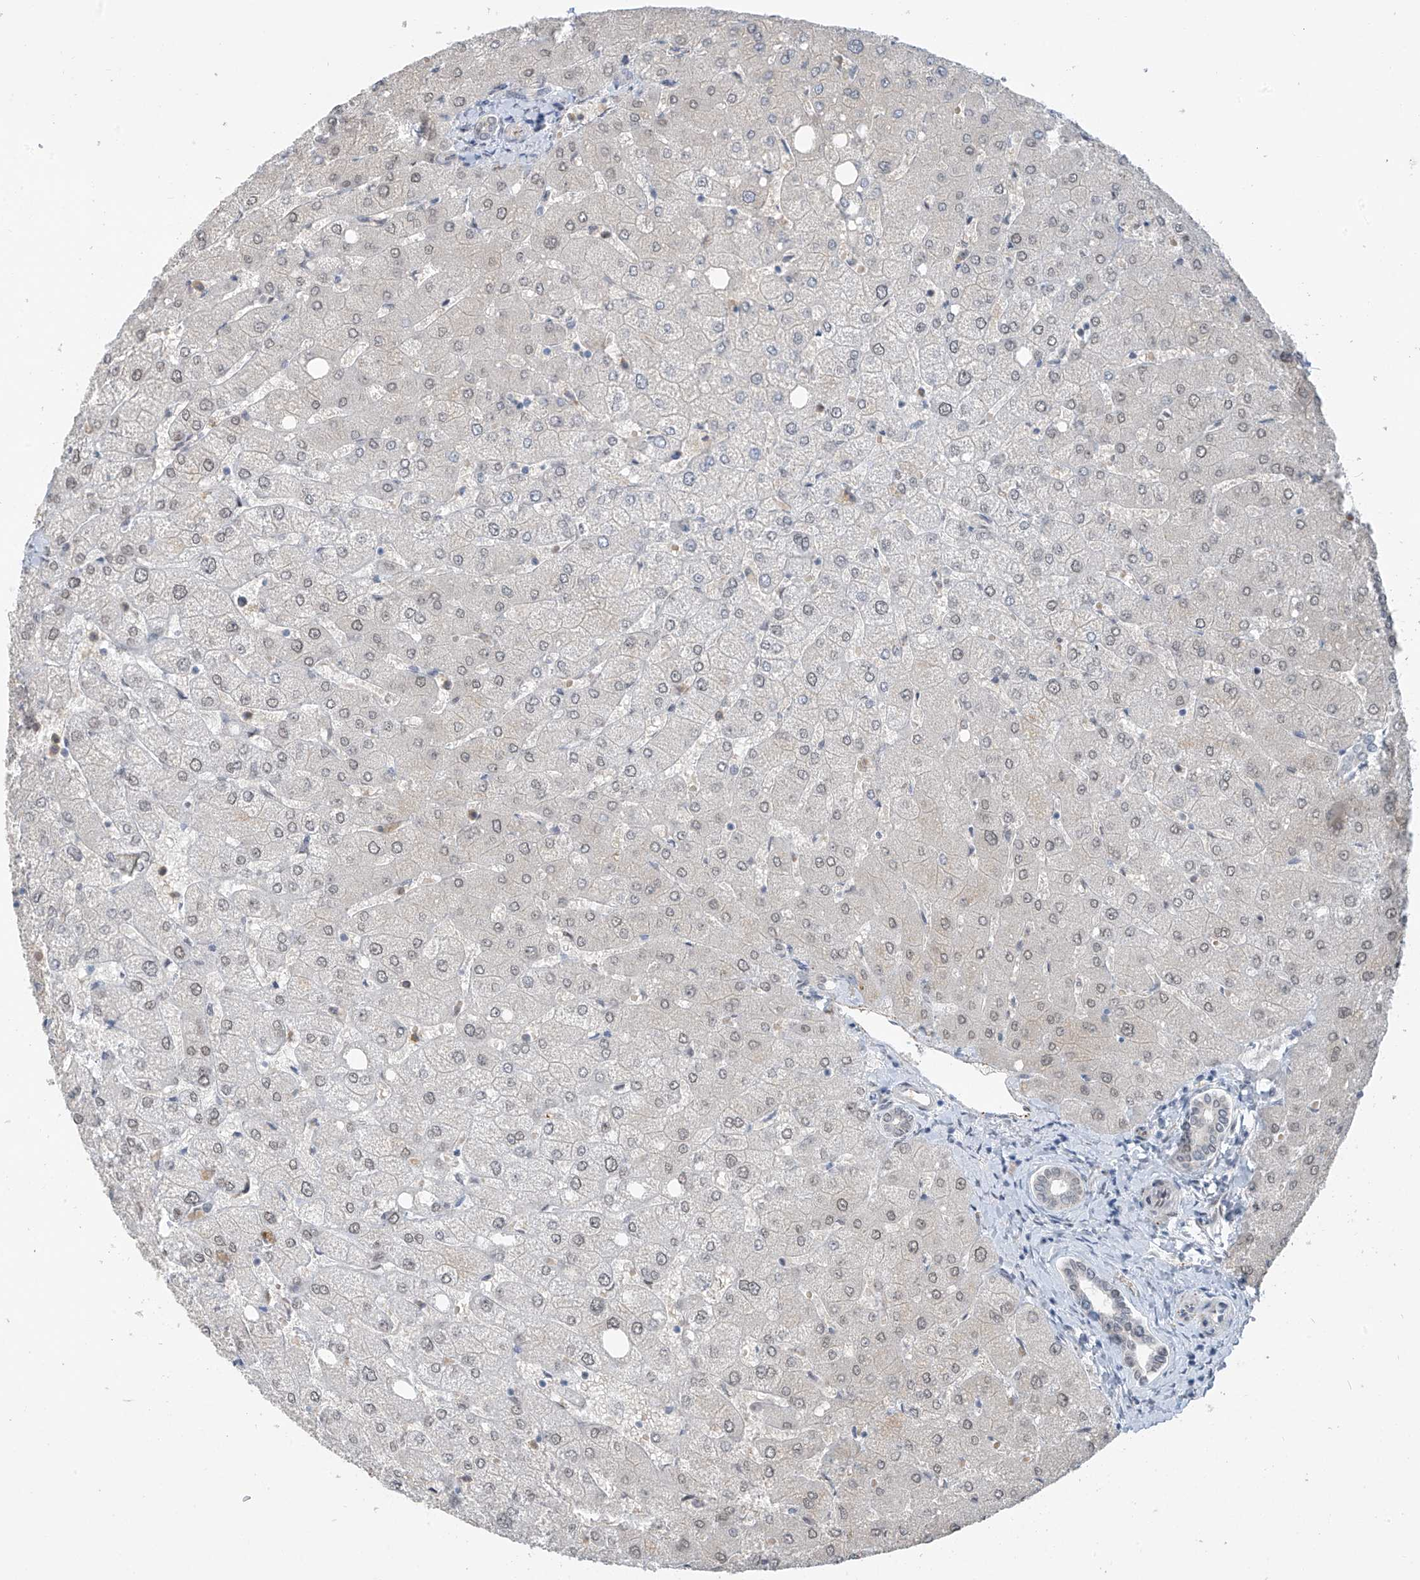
{"staining": {"intensity": "negative", "quantity": "none", "location": "none"}, "tissue": "liver", "cell_type": "Cholangiocytes", "image_type": "normal", "snomed": [{"axis": "morphology", "description": "Normal tissue, NOS"}, {"axis": "topography", "description": "Liver"}], "caption": "This is a image of IHC staining of unremarkable liver, which shows no expression in cholangiocytes. The staining is performed using DAB brown chromogen with nuclei counter-stained in using hematoxylin.", "gene": "MCM9", "patient": {"sex": "female", "age": 54}}